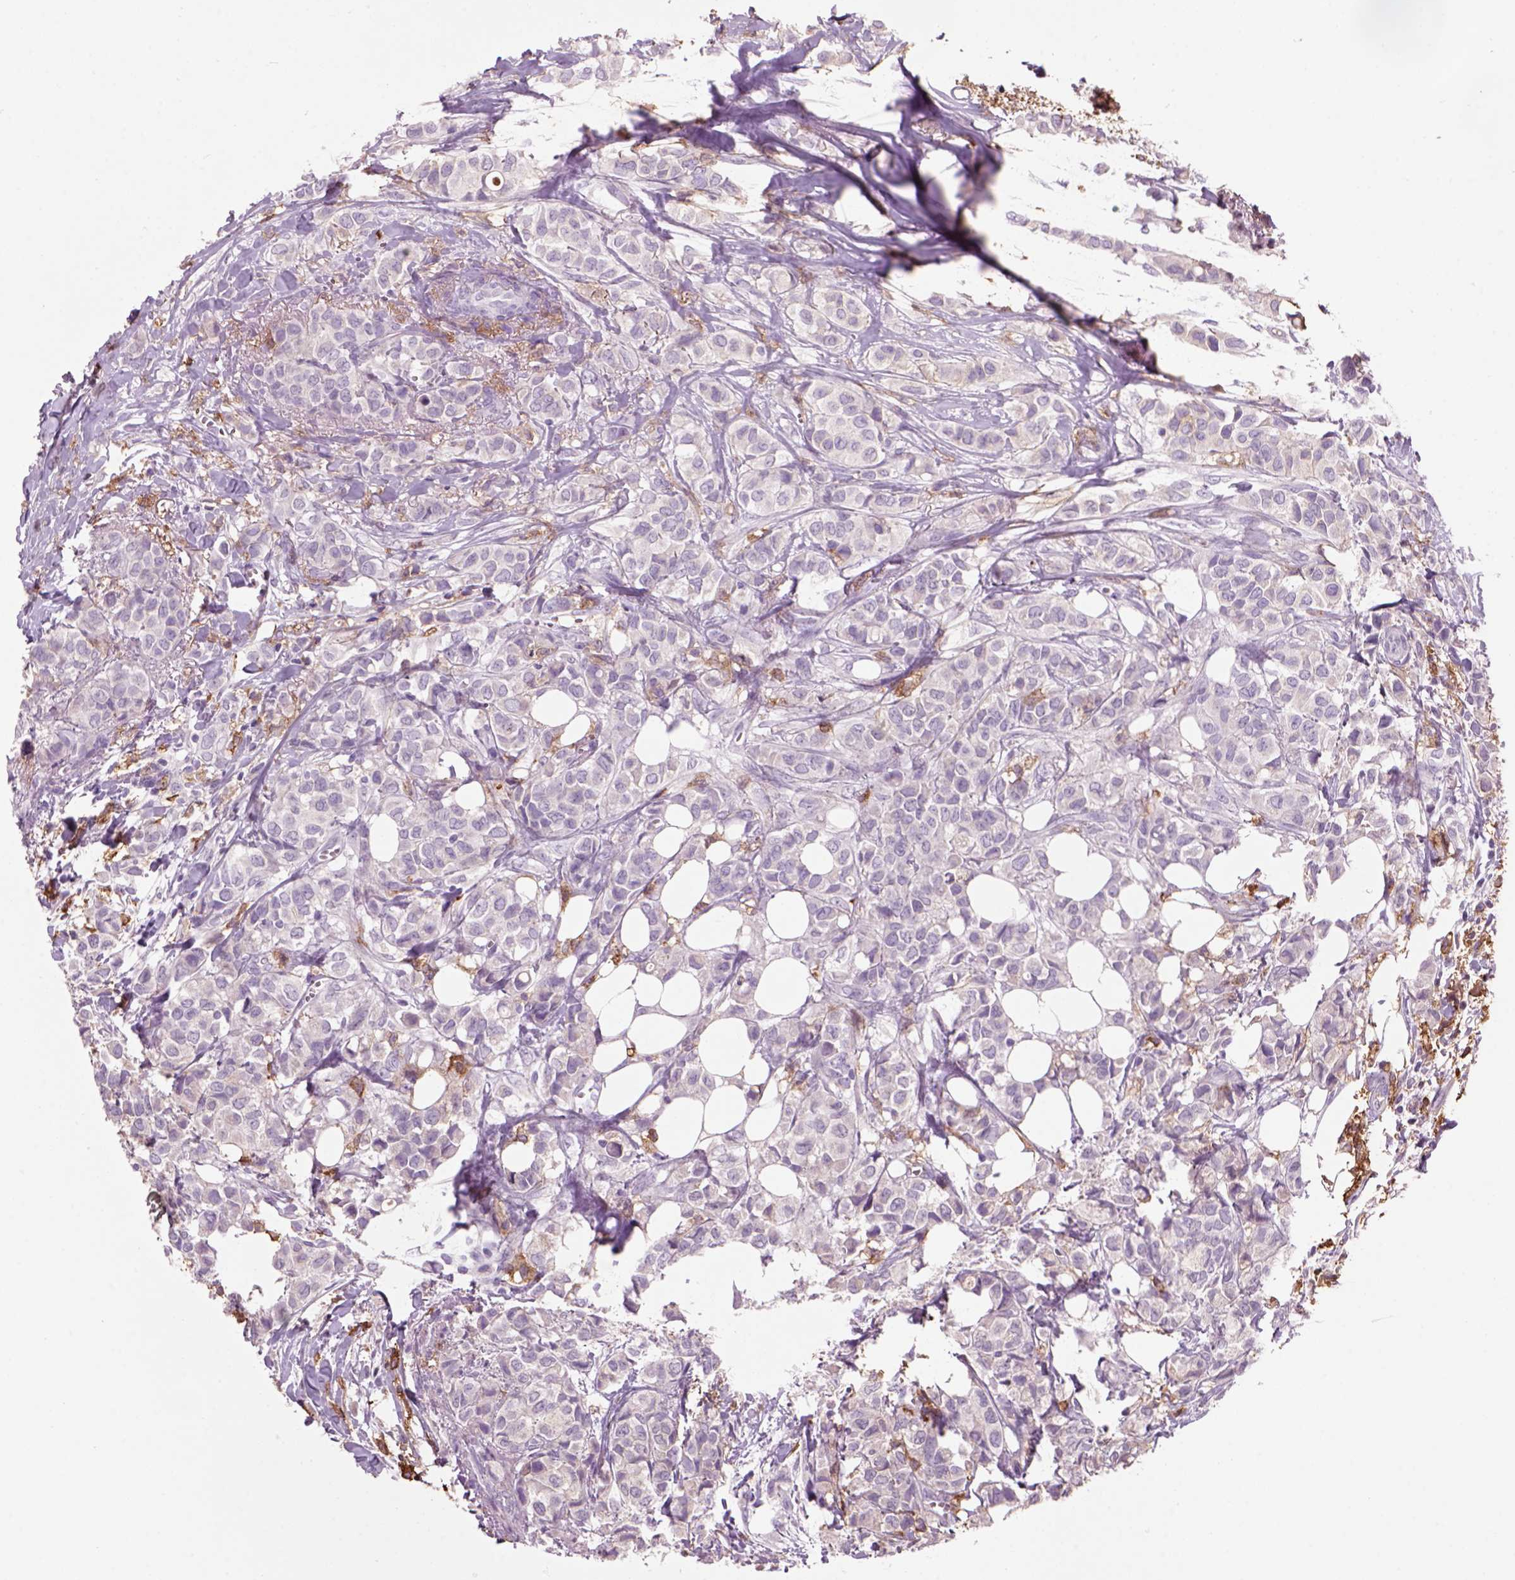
{"staining": {"intensity": "negative", "quantity": "none", "location": "none"}, "tissue": "breast cancer", "cell_type": "Tumor cells", "image_type": "cancer", "snomed": [{"axis": "morphology", "description": "Duct carcinoma"}, {"axis": "topography", "description": "Breast"}], "caption": "An immunohistochemistry image of breast cancer (intraductal carcinoma) is shown. There is no staining in tumor cells of breast cancer (intraductal carcinoma).", "gene": "CD14", "patient": {"sex": "female", "age": 85}}